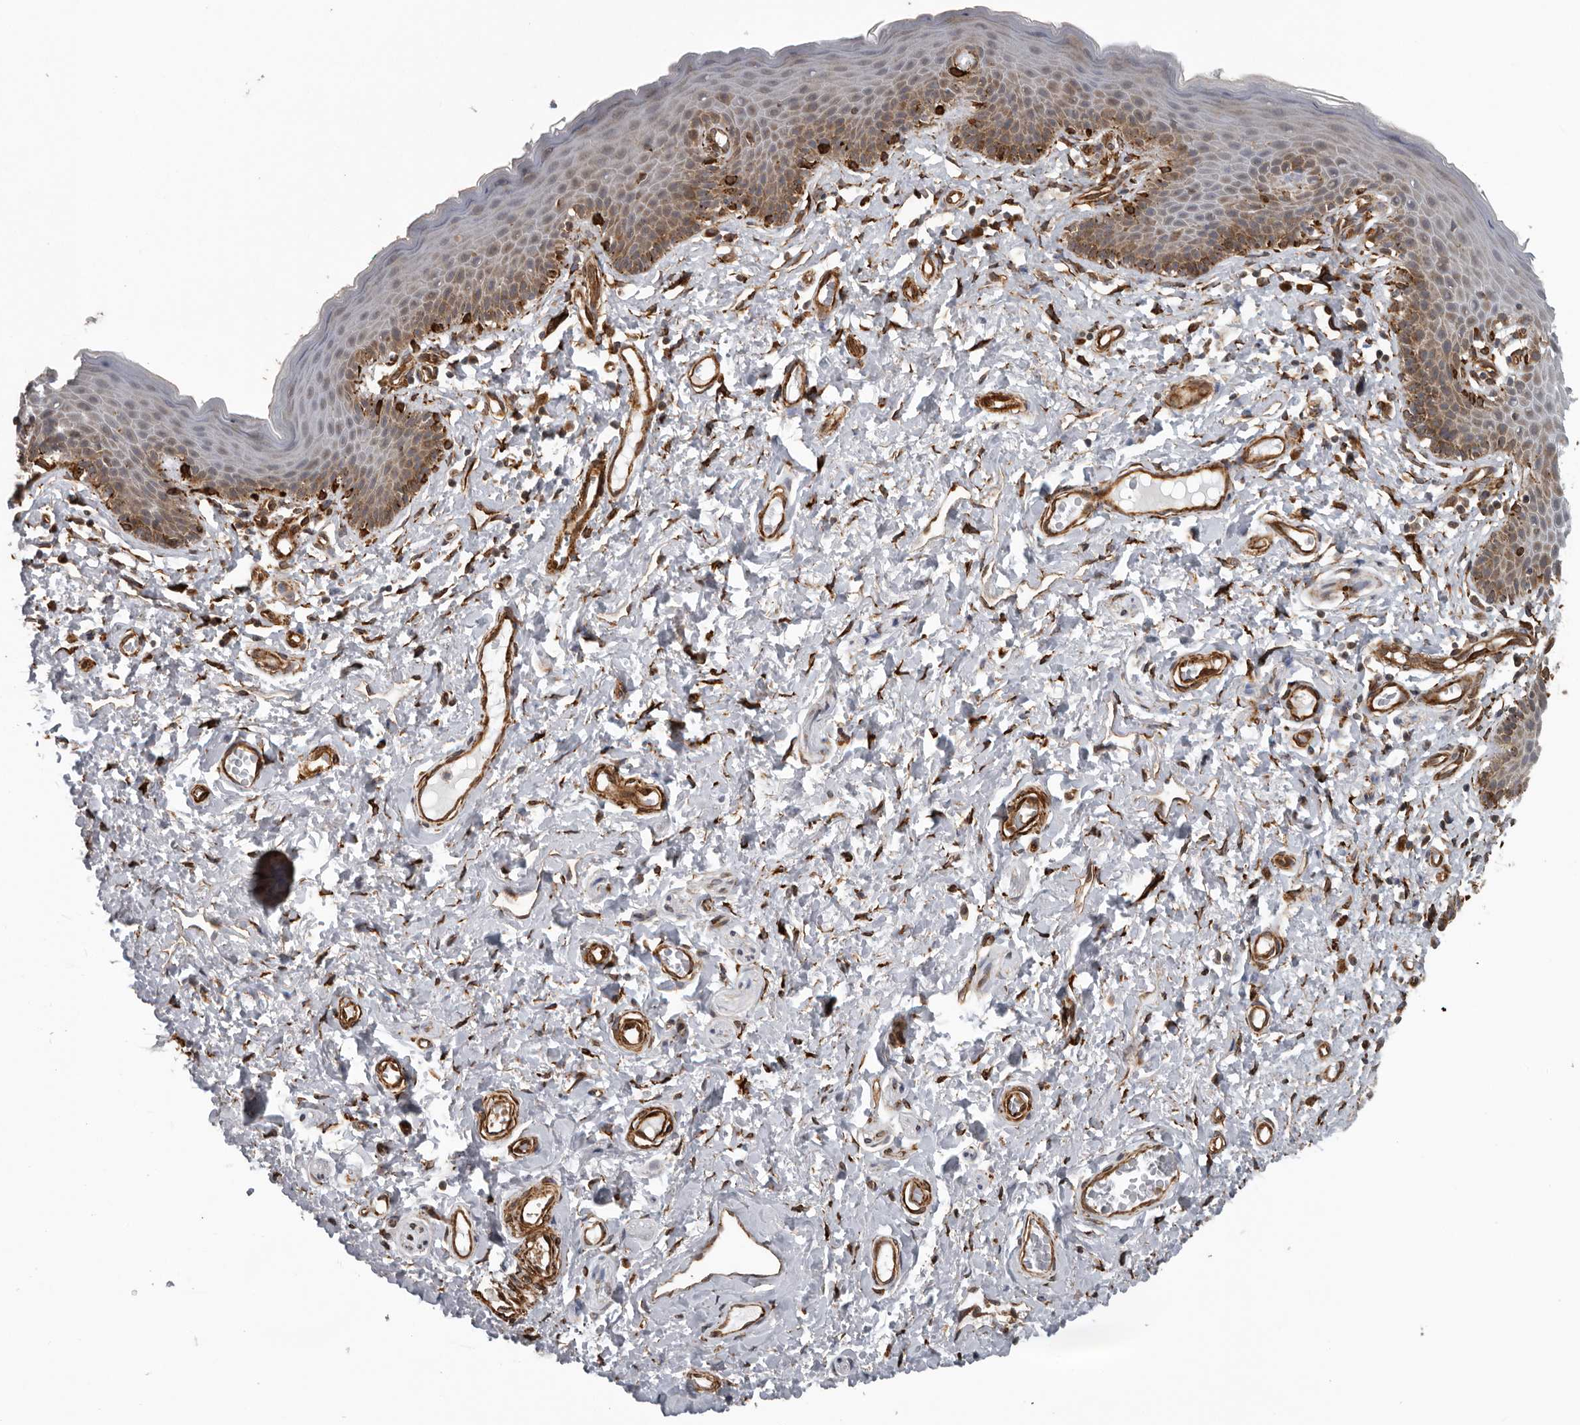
{"staining": {"intensity": "moderate", "quantity": "25%-75%", "location": "cytoplasmic/membranous"}, "tissue": "skin", "cell_type": "Epidermal cells", "image_type": "normal", "snomed": [{"axis": "morphology", "description": "Normal tissue, NOS"}, {"axis": "topography", "description": "Vulva"}], "caption": "Epidermal cells show medium levels of moderate cytoplasmic/membranous staining in approximately 25%-75% of cells in benign skin.", "gene": "CEP350", "patient": {"sex": "female", "age": 66}}